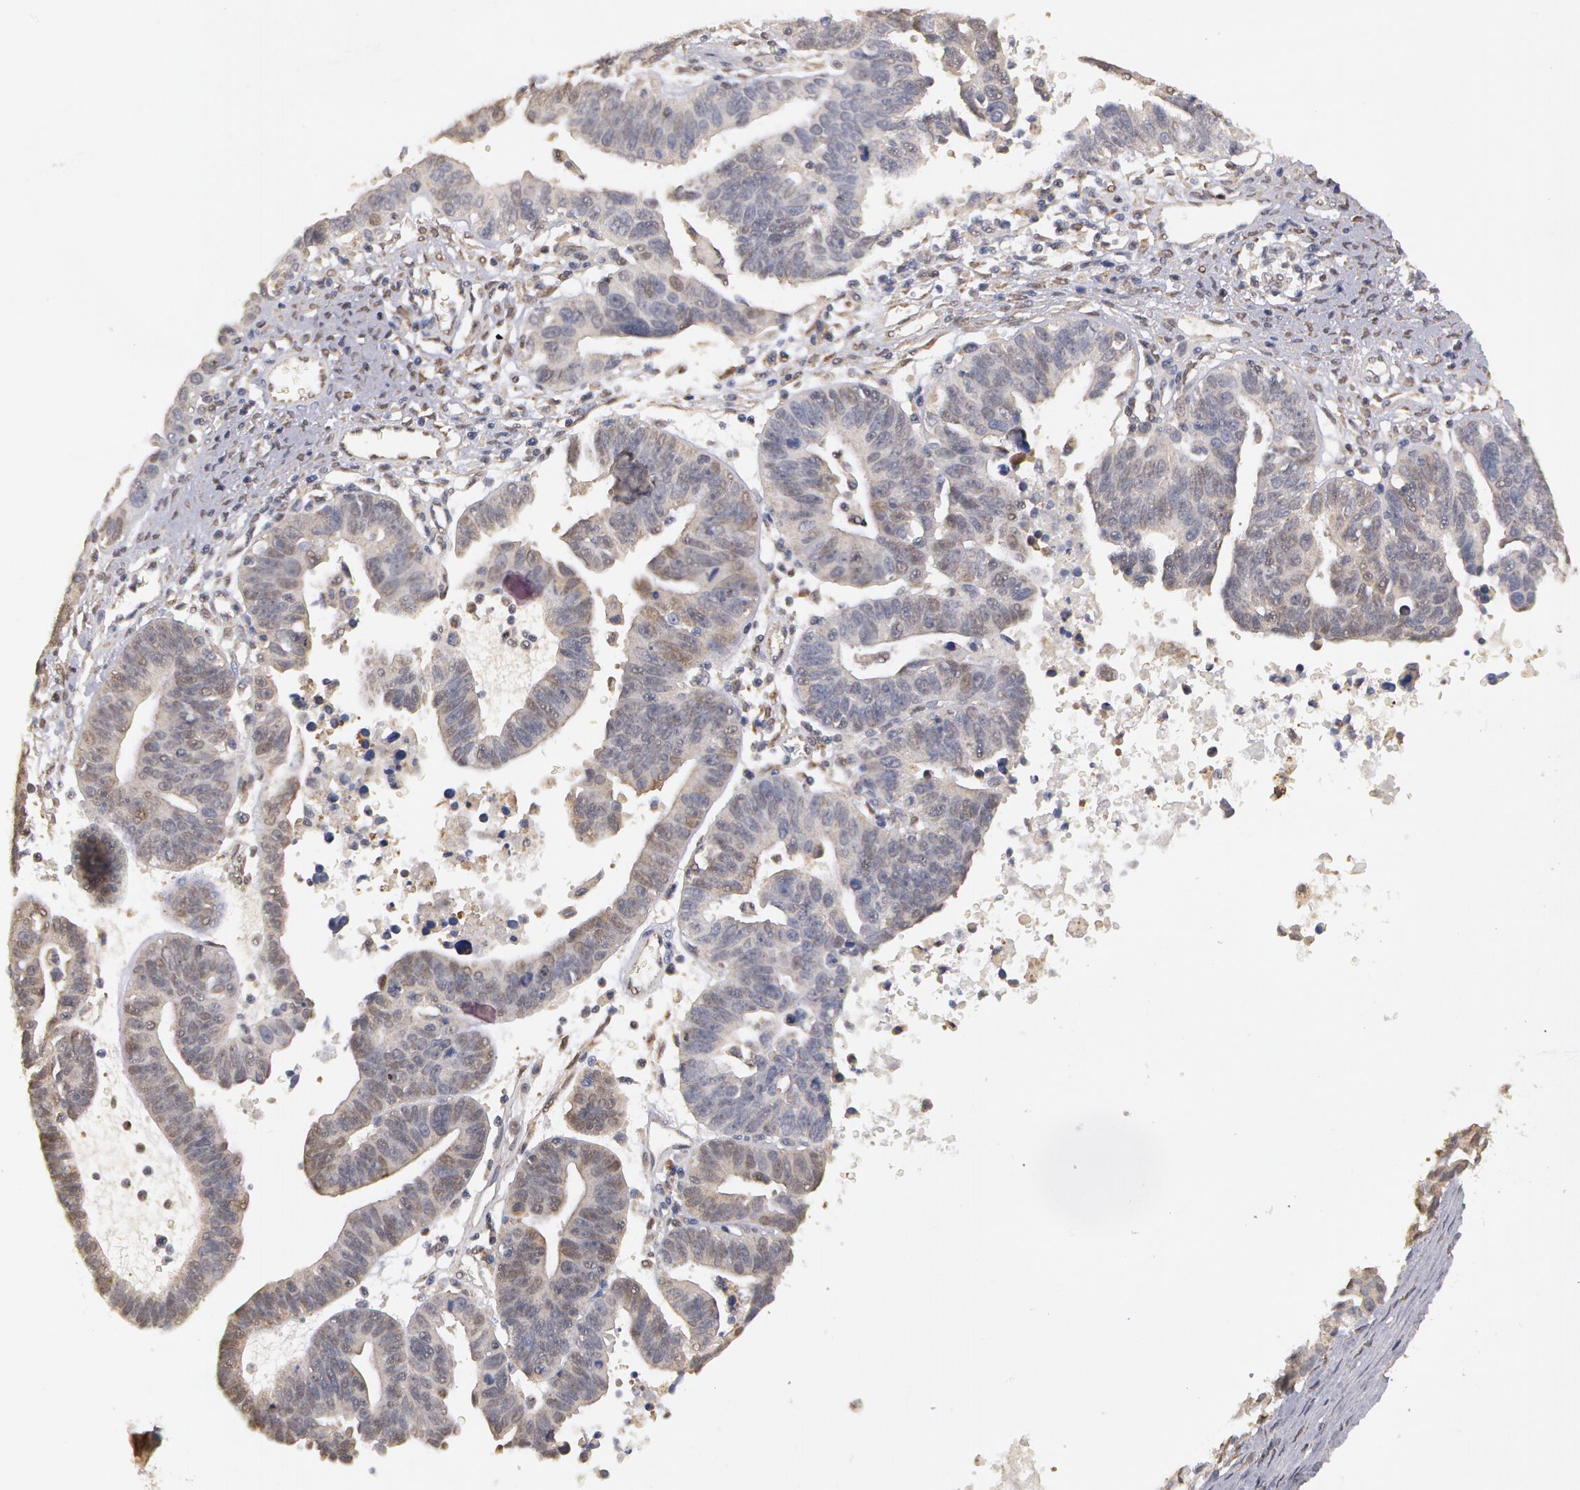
{"staining": {"intensity": "weak", "quantity": "25%-75%", "location": "cytoplasmic/membranous"}, "tissue": "ovarian cancer", "cell_type": "Tumor cells", "image_type": "cancer", "snomed": [{"axis": "morphology", "description": "Carcinoma, endometroid"}, {"axis": "morphology", "description": "Cystadenocarcinoma, serous, NOS"}, {"axis": "topography", "description": "Ovary"}], "caption": "Immunohistochemistry image of human ovarian endometroid carcinoma stained for a protein (brown), which displays low levels of weak cytoplasmic/membranous staining in about 25%-75% of tumor cells.", "gene": "MPST", "patient": {"sex": "female", "age": 45}}